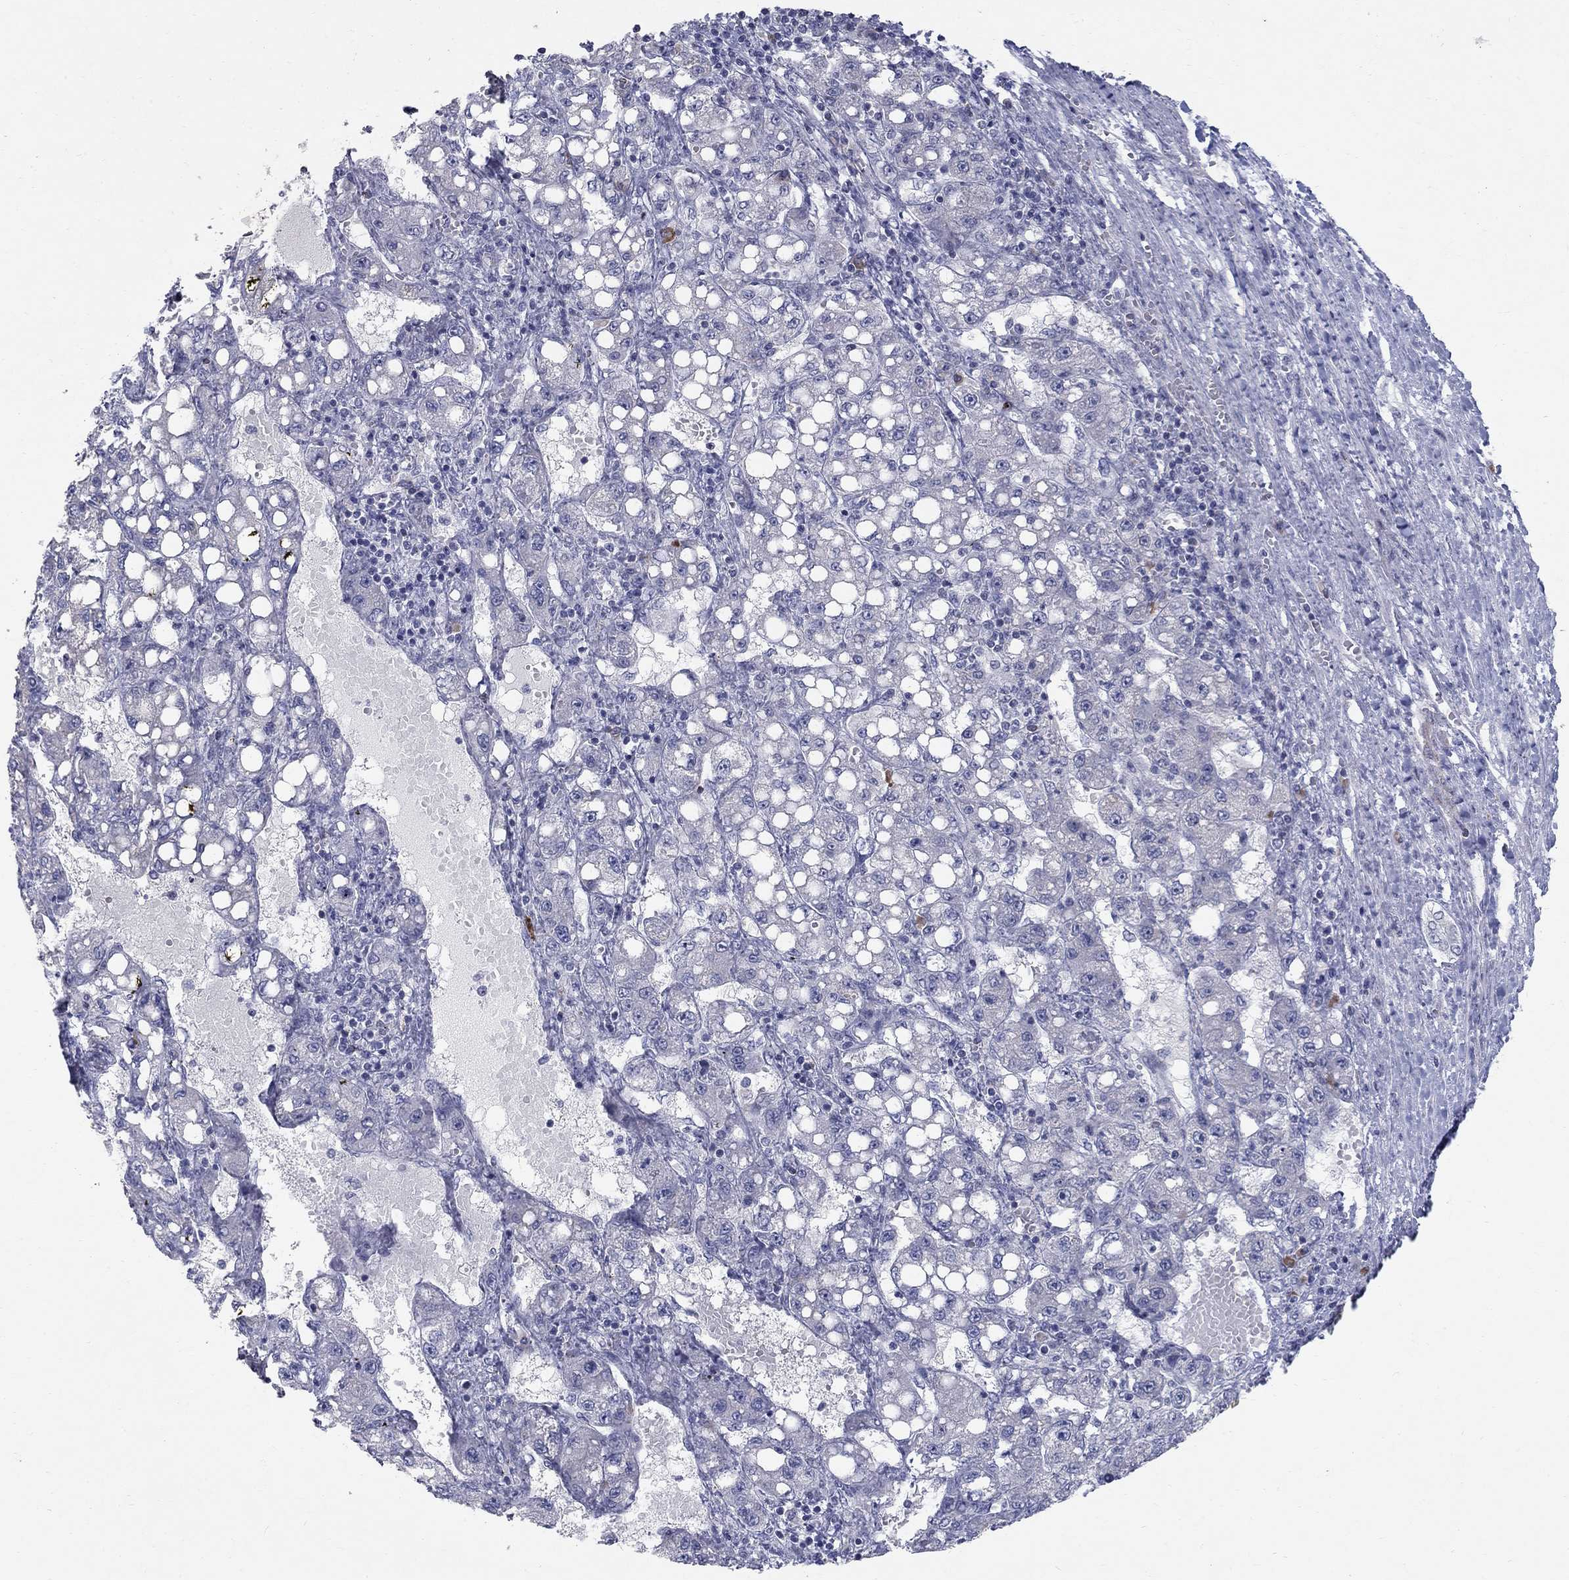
{"staining": {"intensity": "negative", "quantity": "none", "location": "none"}, "tissue": "liver cancer", "cell_type": "Tumor cells", "image_type": "cancer", "snomed": [{"axis": "morphology", "description": "Carcinoma, Hepatocellular, NOS"}, {"axis": "topography", "description": "Liver"}], "caption": "This histopathology image is of liver hepatocellular carcinoma stained with immunohistochemistry to label a protein in brown with the nuclei are counter-stained blue. There is no staining in tumor cells. (DAB immunohistochemistry (IHC) visualized using brightfield microscopy, high magnification).", "gene": "NTRK2", "patient": {"sex": "female", "age": 65}}